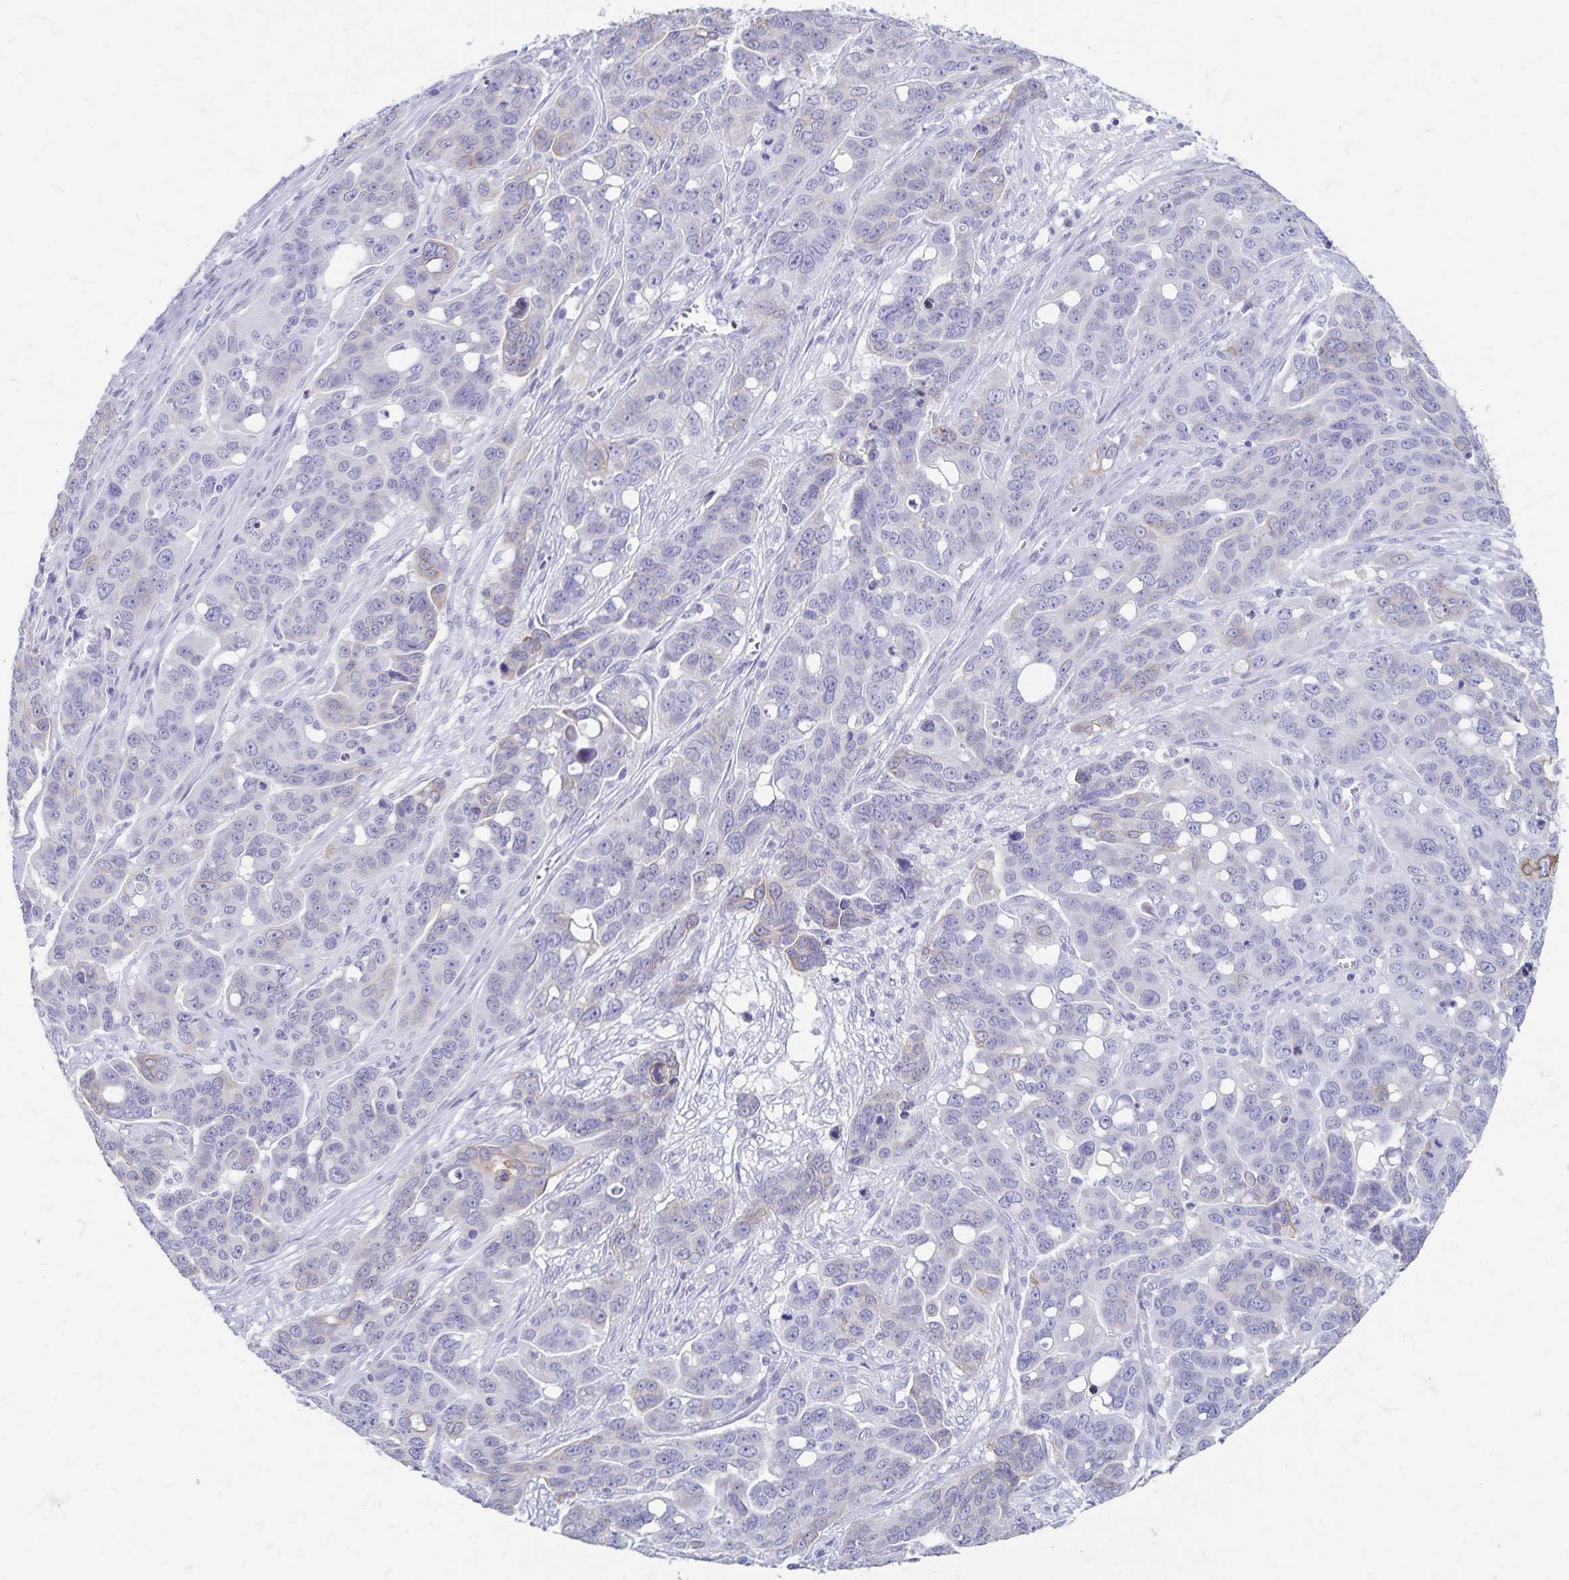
{"staining": {"intensity": "negative", "quantity": "none", "location": "none"}, "tissue": "ovarian cancer", "cell_type": "Tumor cells", "image_type": "cancer", "snomed": [{"axis": "morphology", "description": "Carcinoma, endometroid"}, {"axis": "topography", "description": "Ovary"}], "caption": "DAB immunohistochemical staining of ovarian cancer (endometroid carcinoma) exhibits no significant expression in tumor cells.", "gene": "GPBAR1", "patient": {"sex": "female", "age": 78}}